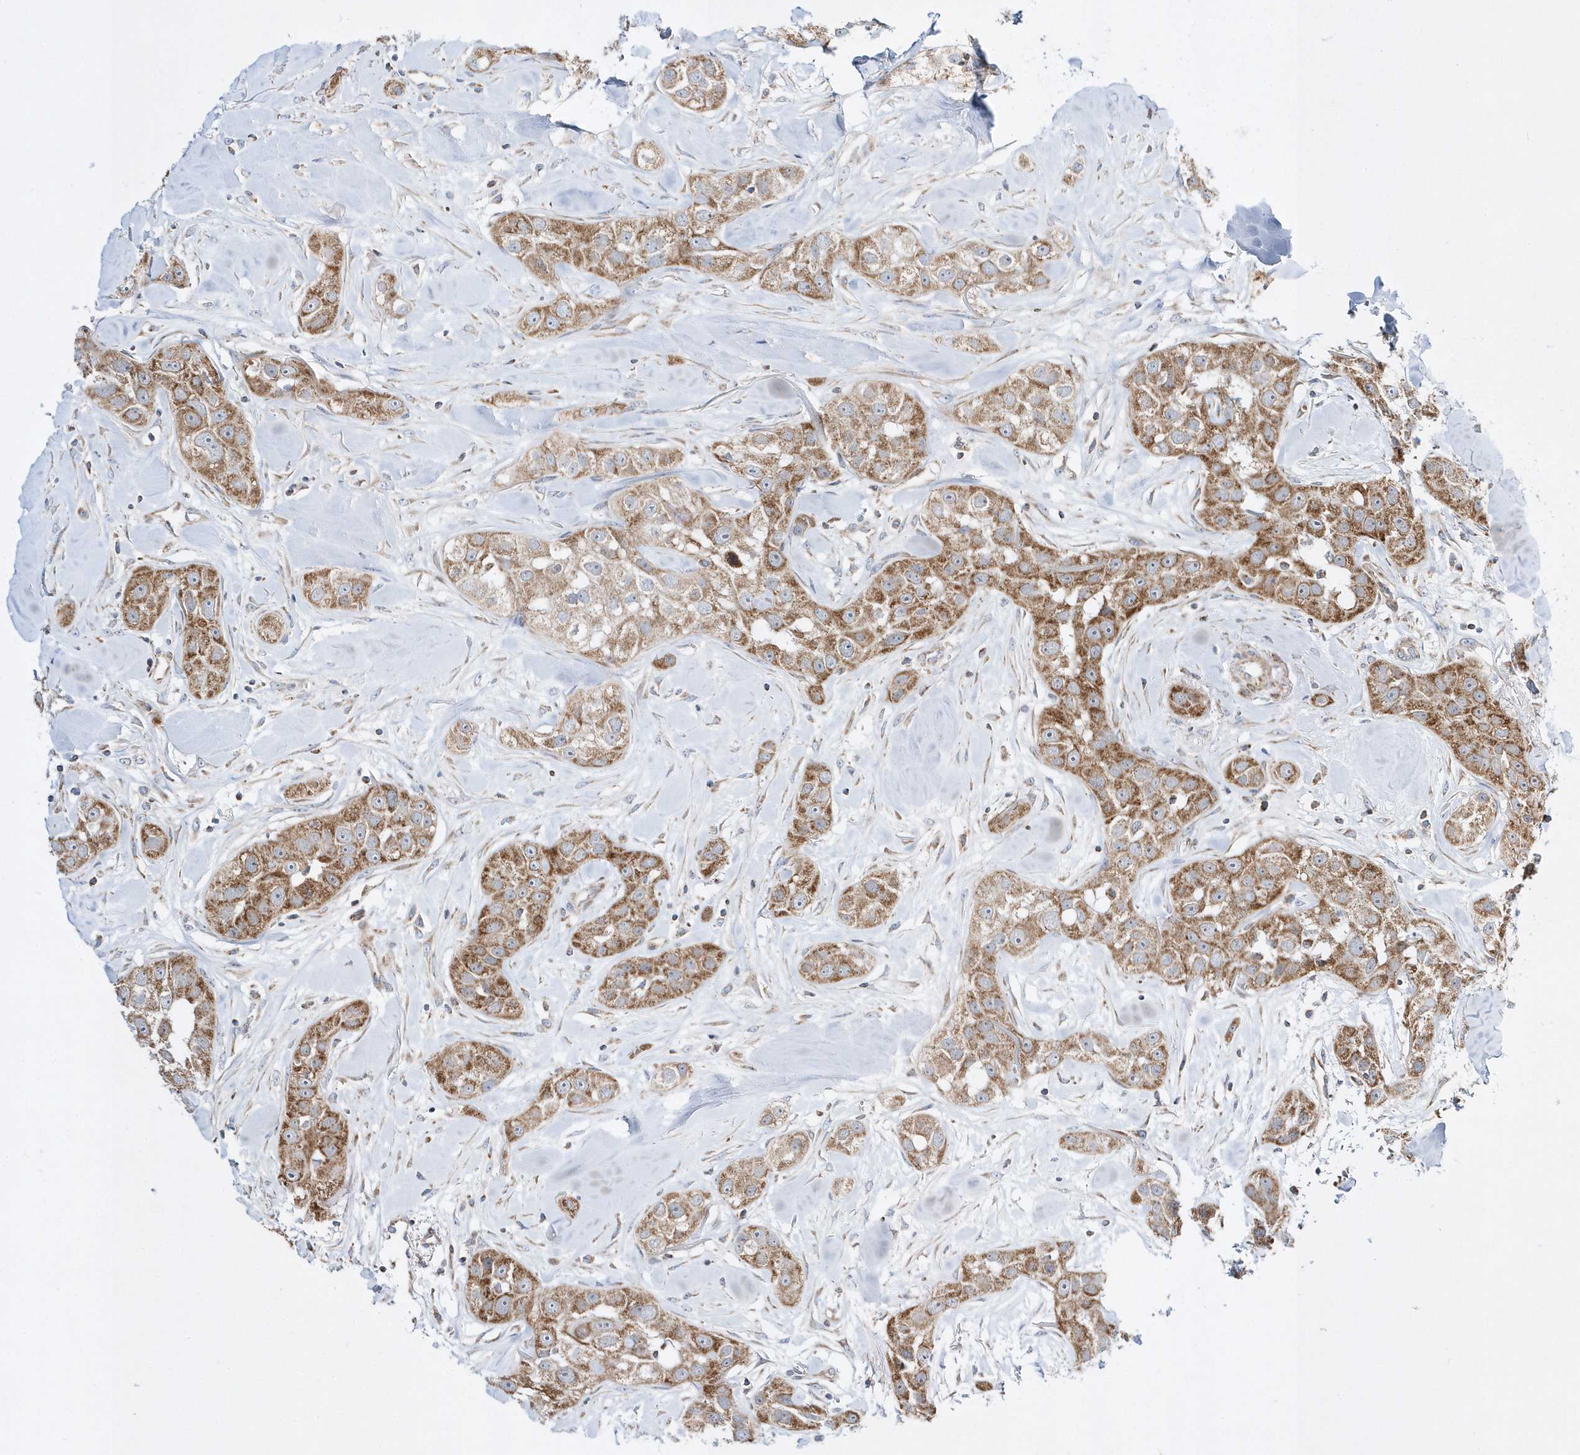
{"staining": {"intensity": "moderate", "quantity": ">75%", "location": "cytoplasmic/membranous"}, "tissue": "head and neck cancer", "cell_type": "Tumor cells", "image_type": "cancer", "snomed": [{"axis": "morphology", "description": "Normal tissue, NOS"}, {"axis": "morphology", "description": "Squamous cell carcinoma, NOS"}, {"axis": "topography", "description": "Skeletal muscle"}, {"axis": "topography", "description": "Head-Neck"}], "caption": "Squamous cell carcinoma (head and neck) tissue exhibits moderate cytoplasmic/membranous expression in about >75% of tumor cells, visualized by immunohistochemistry.", "gene": "OPA1", "patient": {"sex": "male", "age": 51}}